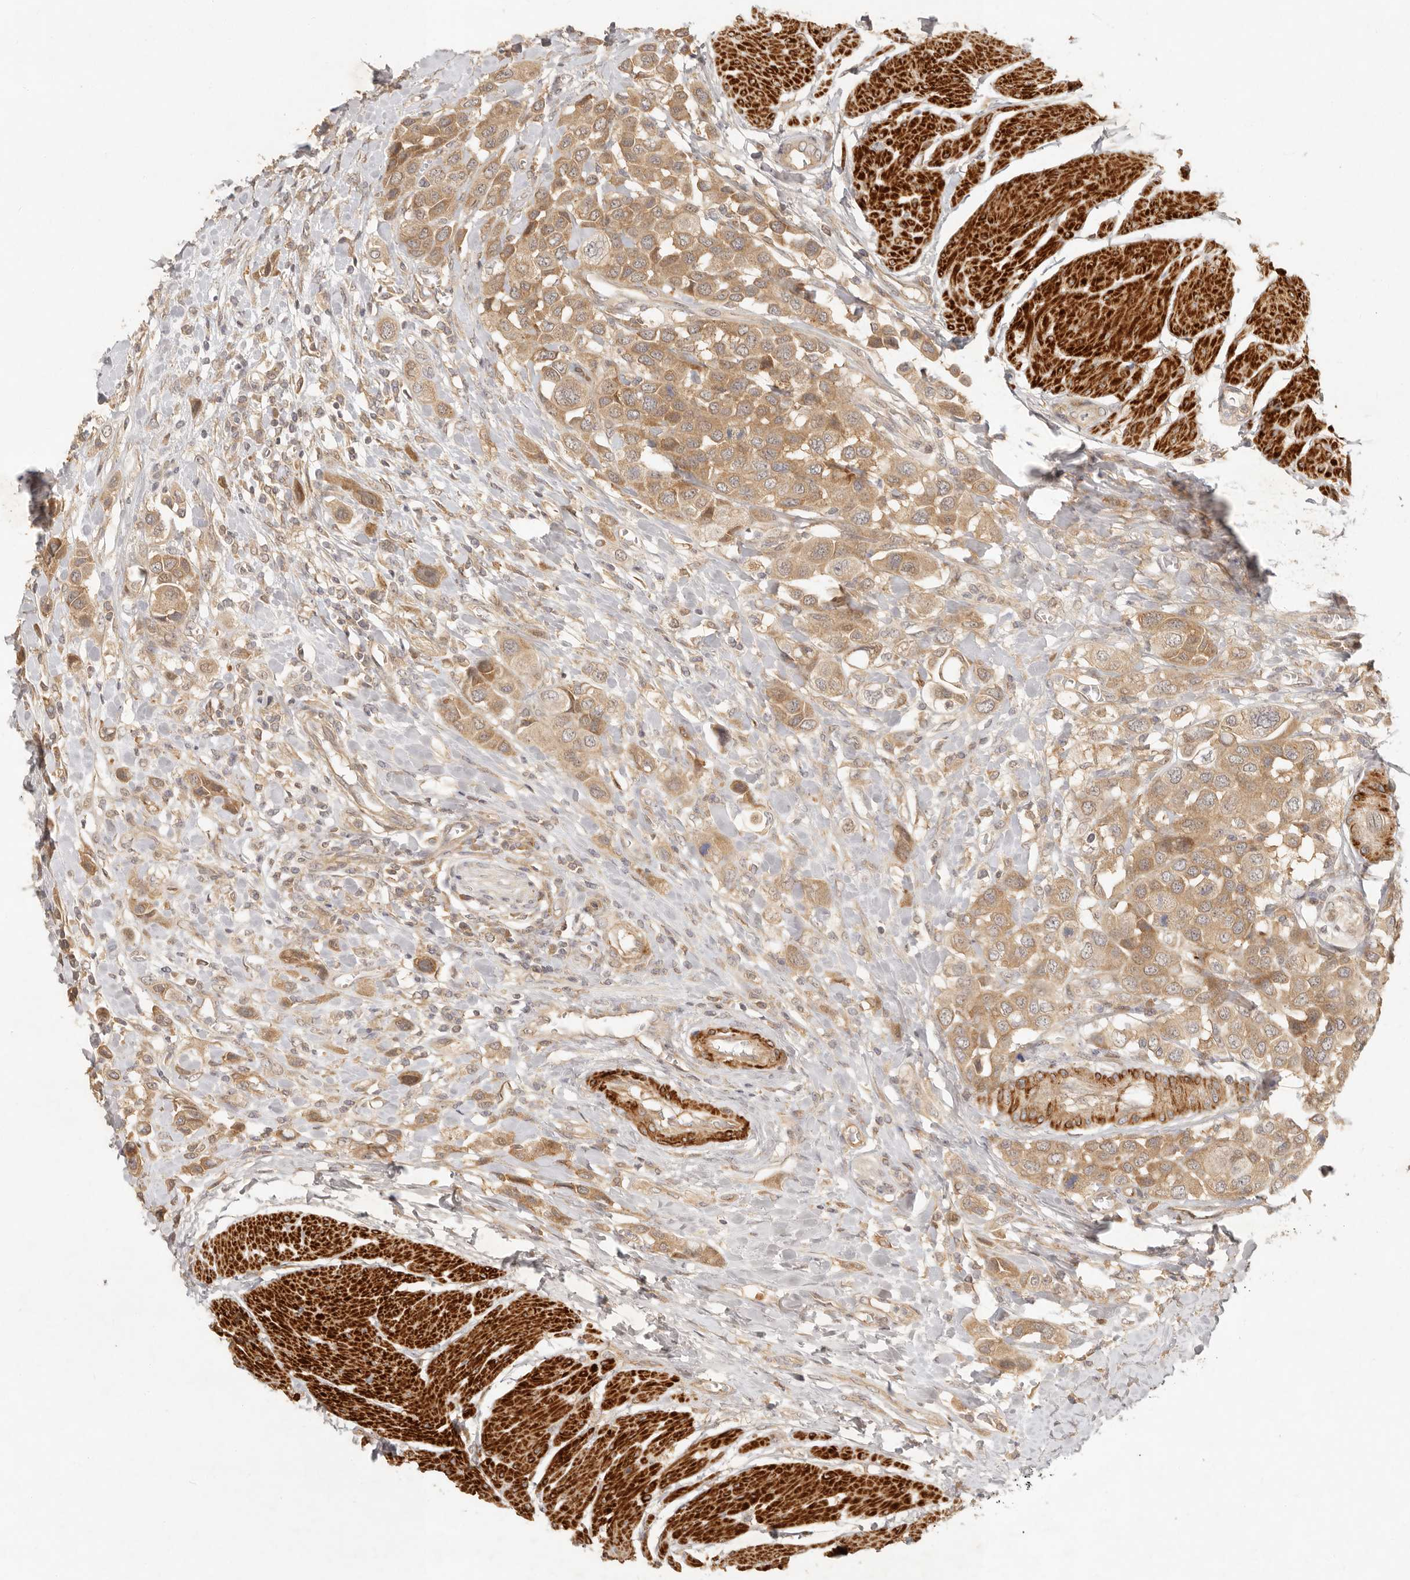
{"staining": {"intensity": "moderate", "quantity": ">75%", "location": "cytoplasmic/membranous"}, "tissue": "urothelial cancer", "cell_type": "Tumor cells", "image_type": "cancer", "snomed": [{"axis": "morphology", "description": "Urothelial carcinoma, High grade"}, {"axis": "topography", "description": "Urinary bladder"}], "caption": "Immunohistochemical staining of human urothelial cancer demonstrates moderate cytoplasmic/membranous protein positivity in about >75% of tumor cells.", "gene": "VIPR1", "patient": {"sex": "male", "age": 50}}